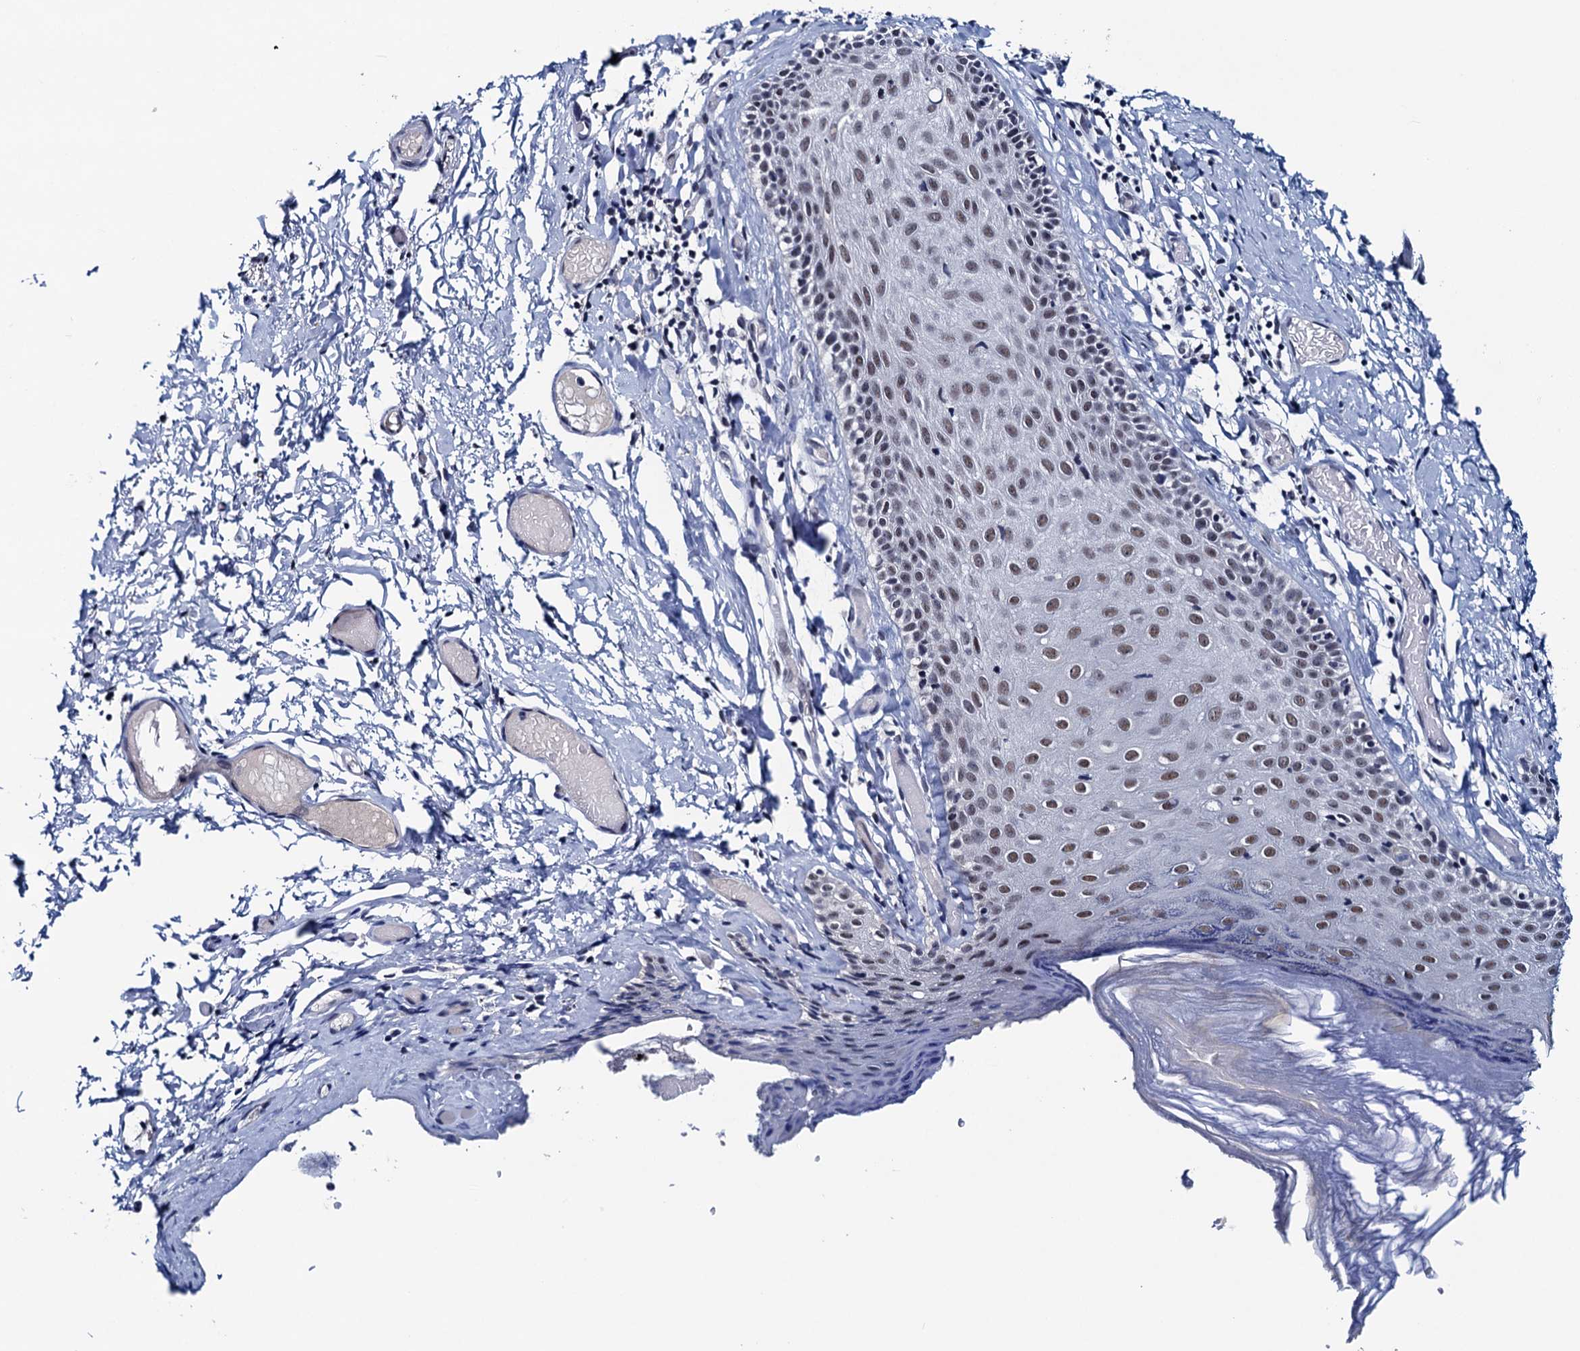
{"staining": {"intensity": "moderate", "quantity": "25%-75%", "location": "nuclear"}, "tissue": "skin", "cell_type": "Epidermal cells", "image_type": "normal", "snomed": [{"axis": "morphology", "description": "Normal tissue, NOS"}, {"axis": "topography", "description": "Adipose tissue"}, {"axis": "topography", "description": "Vascular tissue"}, {"axis": "topography", "description": "Vulva"}, {"axis": "topography", "description": "Peripheral nerve tissue"}], "caption": "DAB (3,3'-diaminobenzidine) immunohistochemical staining of unremarkable skin displays moderate nuclear protein positivity in approximately 25%-75% of epidermal cells.", "gene": "FNBP4", "patient": {"sex": "female", "age": 86}}